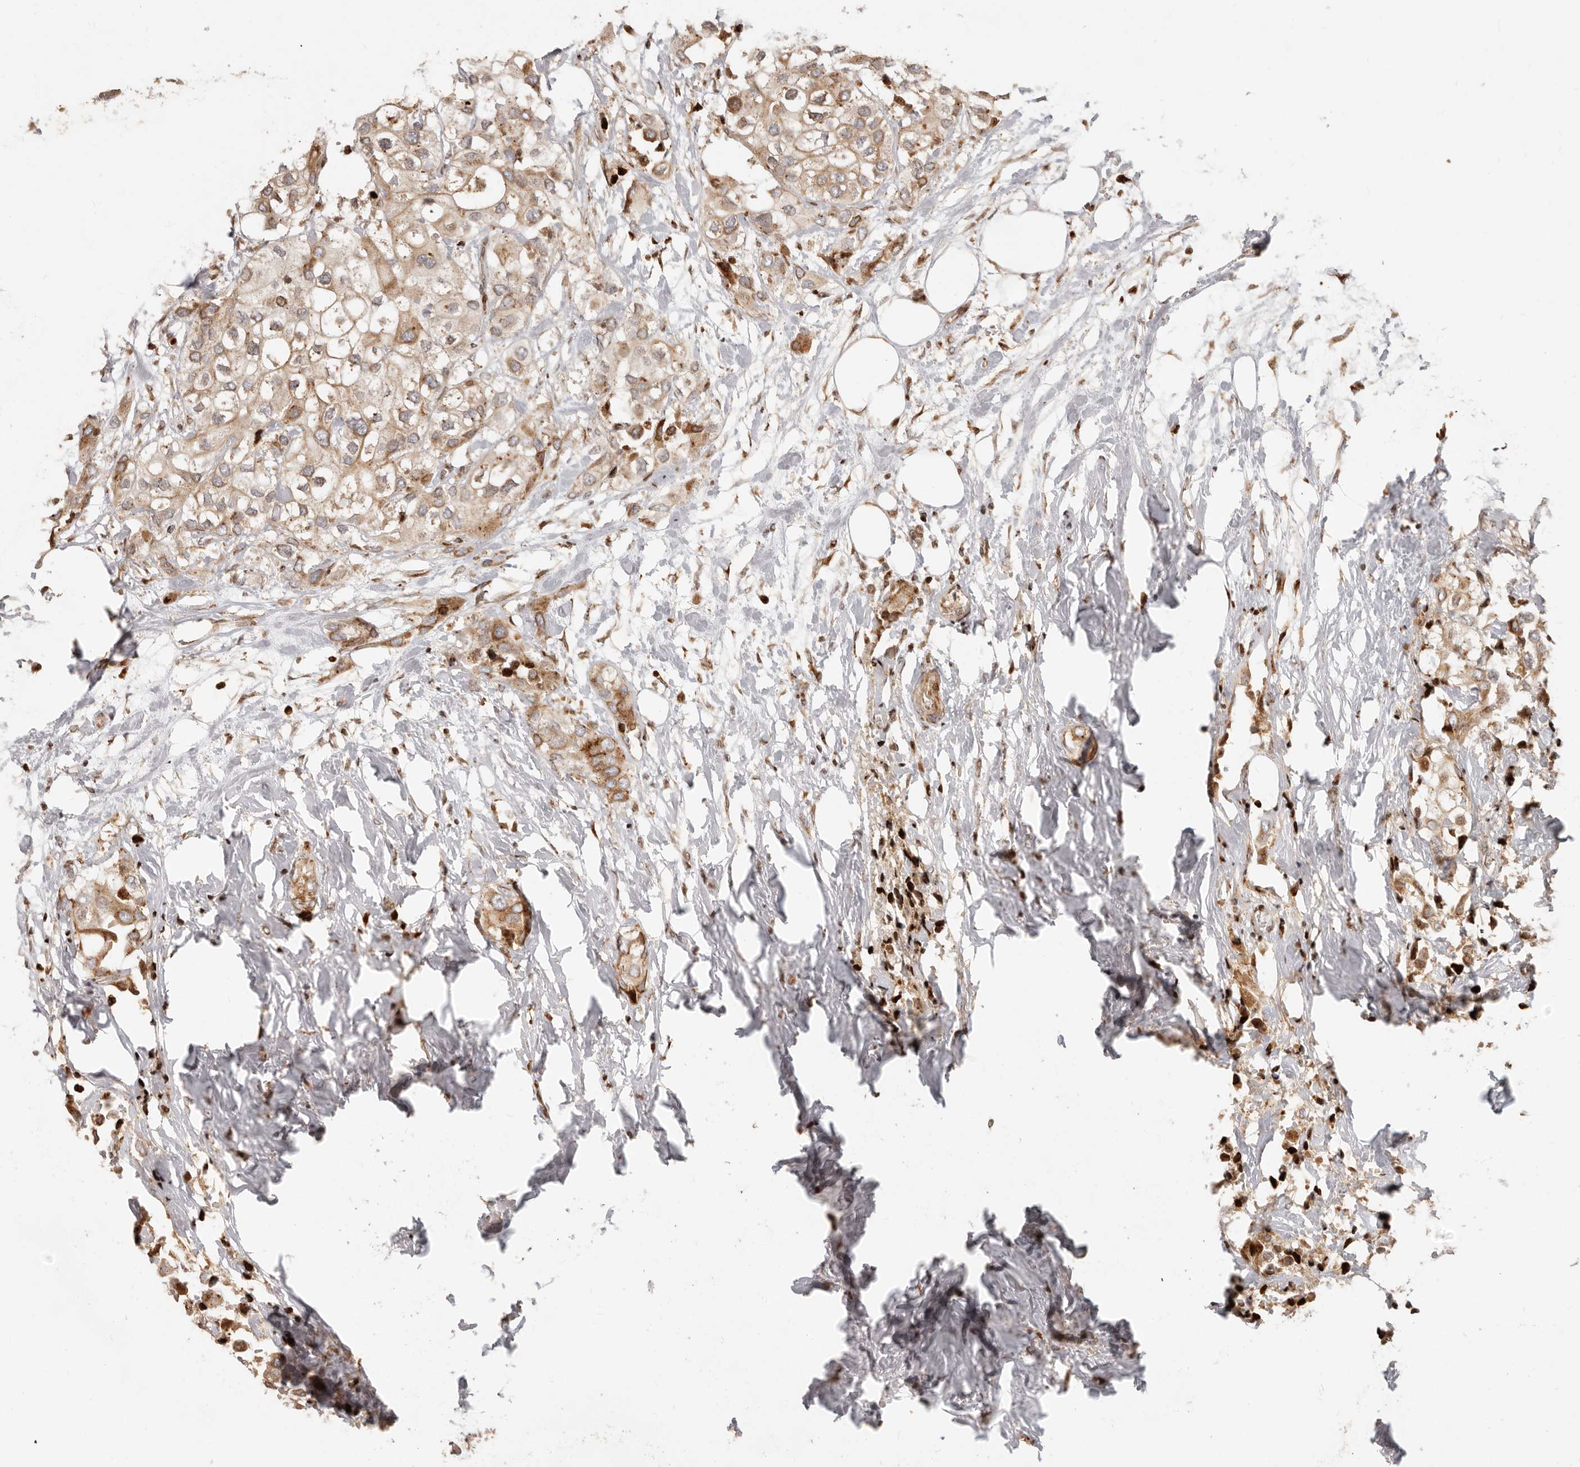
{"staining": {"intensity": "moderate", "quantity": "25%-75%", "location": "cytoplasmic/membranous"}, "tissue": "urothelial cancer", "cell_type": "Tumor cells", "image_type": "cancer", "snomed": [{"axis": "morphology", "description": "Urothelial carcinoma, High grade"}, {"axis": "topography", "description": "Urinary bladder"}], "caption": "High-grade urothelial carcinoma stained with DAB immunohistochemistry reveals medium levels of moderate cytoplasmic/membranous positivity in about 25%-75% of tumor cells. (Stains: DAB (3,3'-diaminobenzidine) in brown, nuclei in blue, Microscopy: brightfield microscopy at high magnification).", "gene": "TRIM4", "patient": {"sex": "male", "age": 64}}